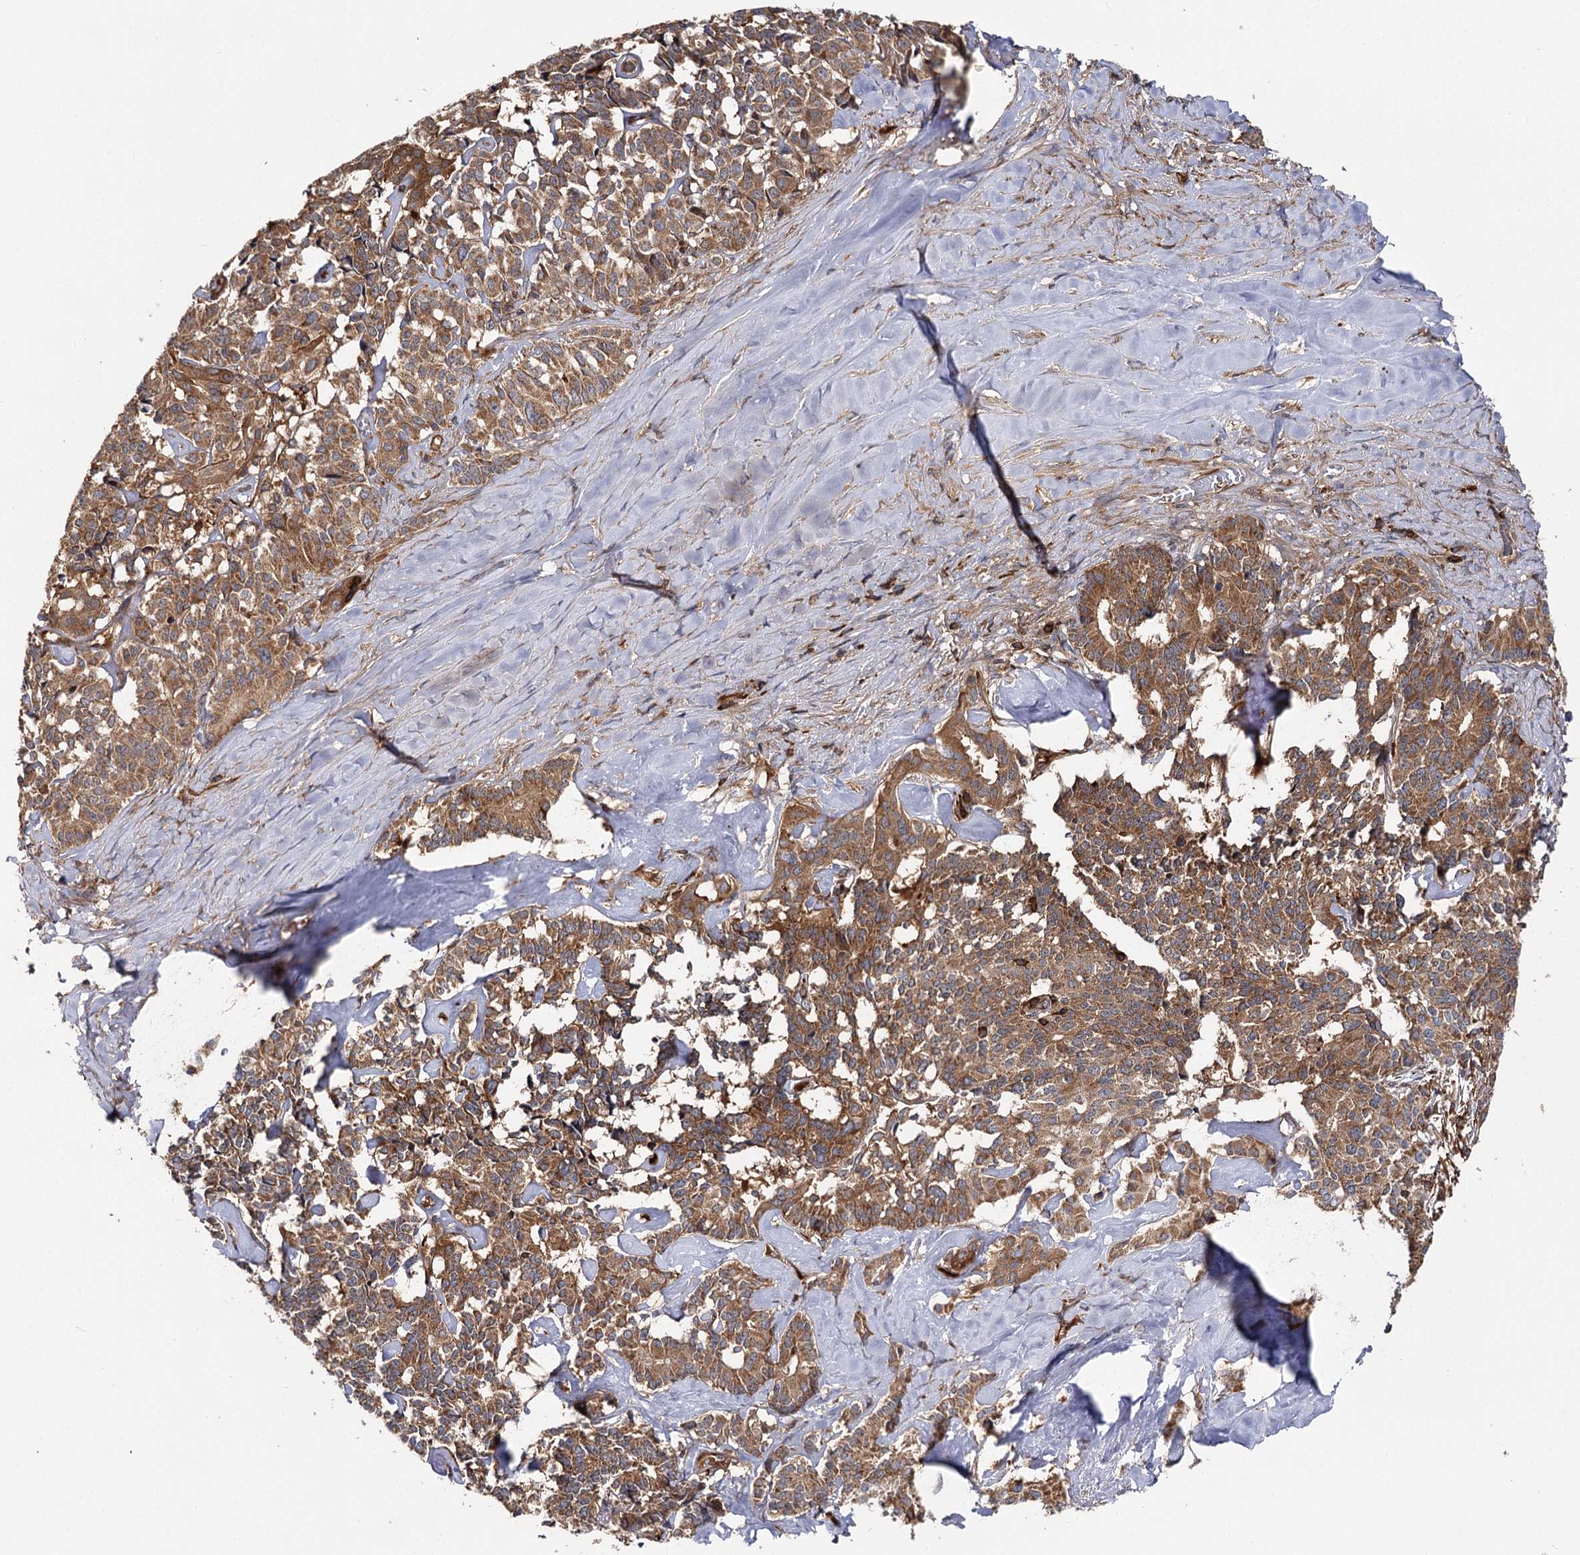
{"staining": {"intensity": "moderate", "quantity": ">75%", "location": "cytoplasmic/membranous"}, "tissue": "pancreatic cancer", "cell_type": "Tumor cells", "image_type": "cancer", "snomed": [{"axis": "morphology", "description": "Adenocarcinoma, NOS"}, {"axis": "topography", "description": "Pancreas"}], "caption": "An immunohistochemistry image of neoplastic tissue is shown. Protein staining in brown shows moderate cytoplasmic/membranous positivity in pancreatic cancer within tumor cells.", "gene": "SEC24B", "patient": {"sex": "female", "age": 74}}